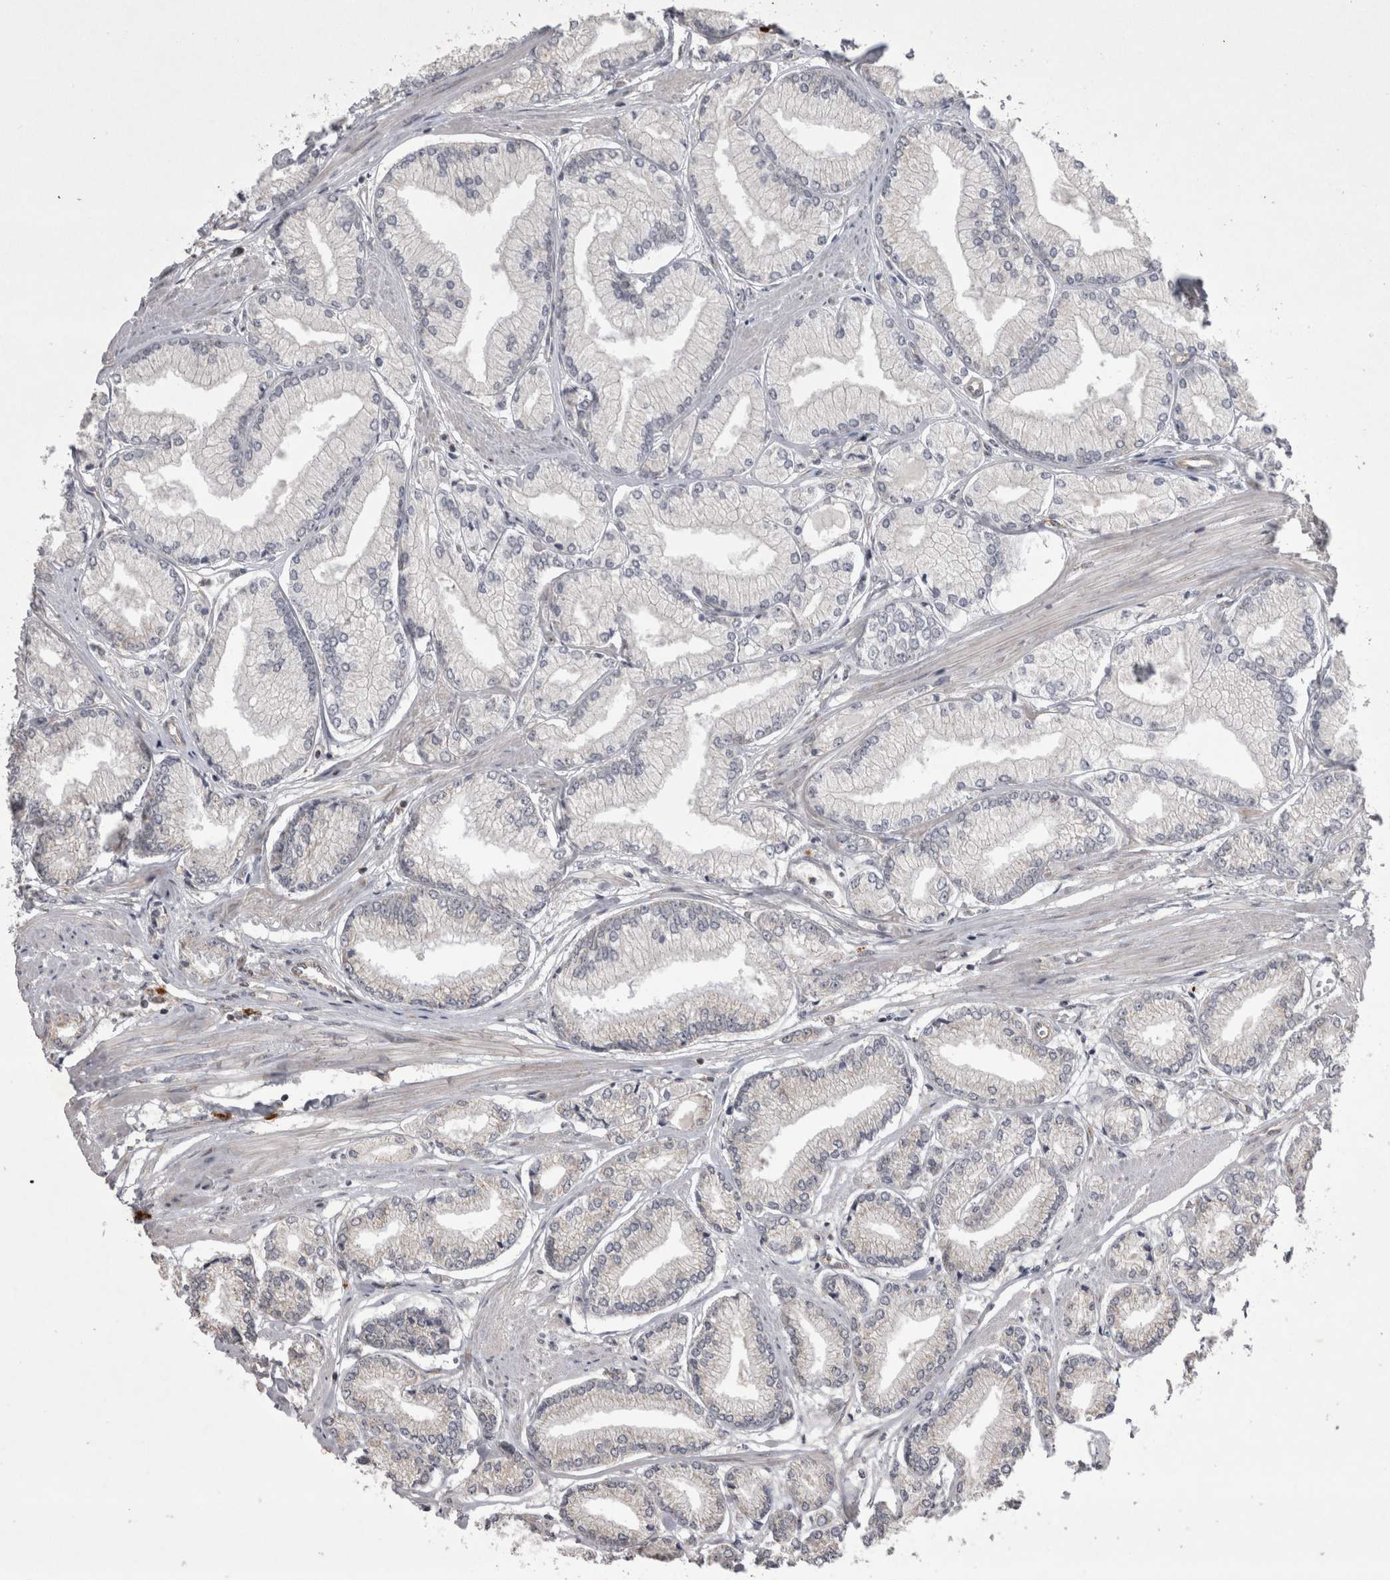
{"staining": {"intensity": "negative", "quantity": "none", "location": "none"}, "tissue": "prostate cancer", "cell_type": "Tumor cells", "image_type": "cancer", "snomed": [{"axis": "morphology", "description": "Adenocarcinoma, Low grade"}, {"axis": "topography", "description": "Prostate"}], "caption": "Immunohistochemical staining of human low-grade adenocarcinoma (prostate) demonstrates no significant staining in tumor cells.", "gene": "TSPOAP1", "patient": {"sex": "male", "age": 52}}